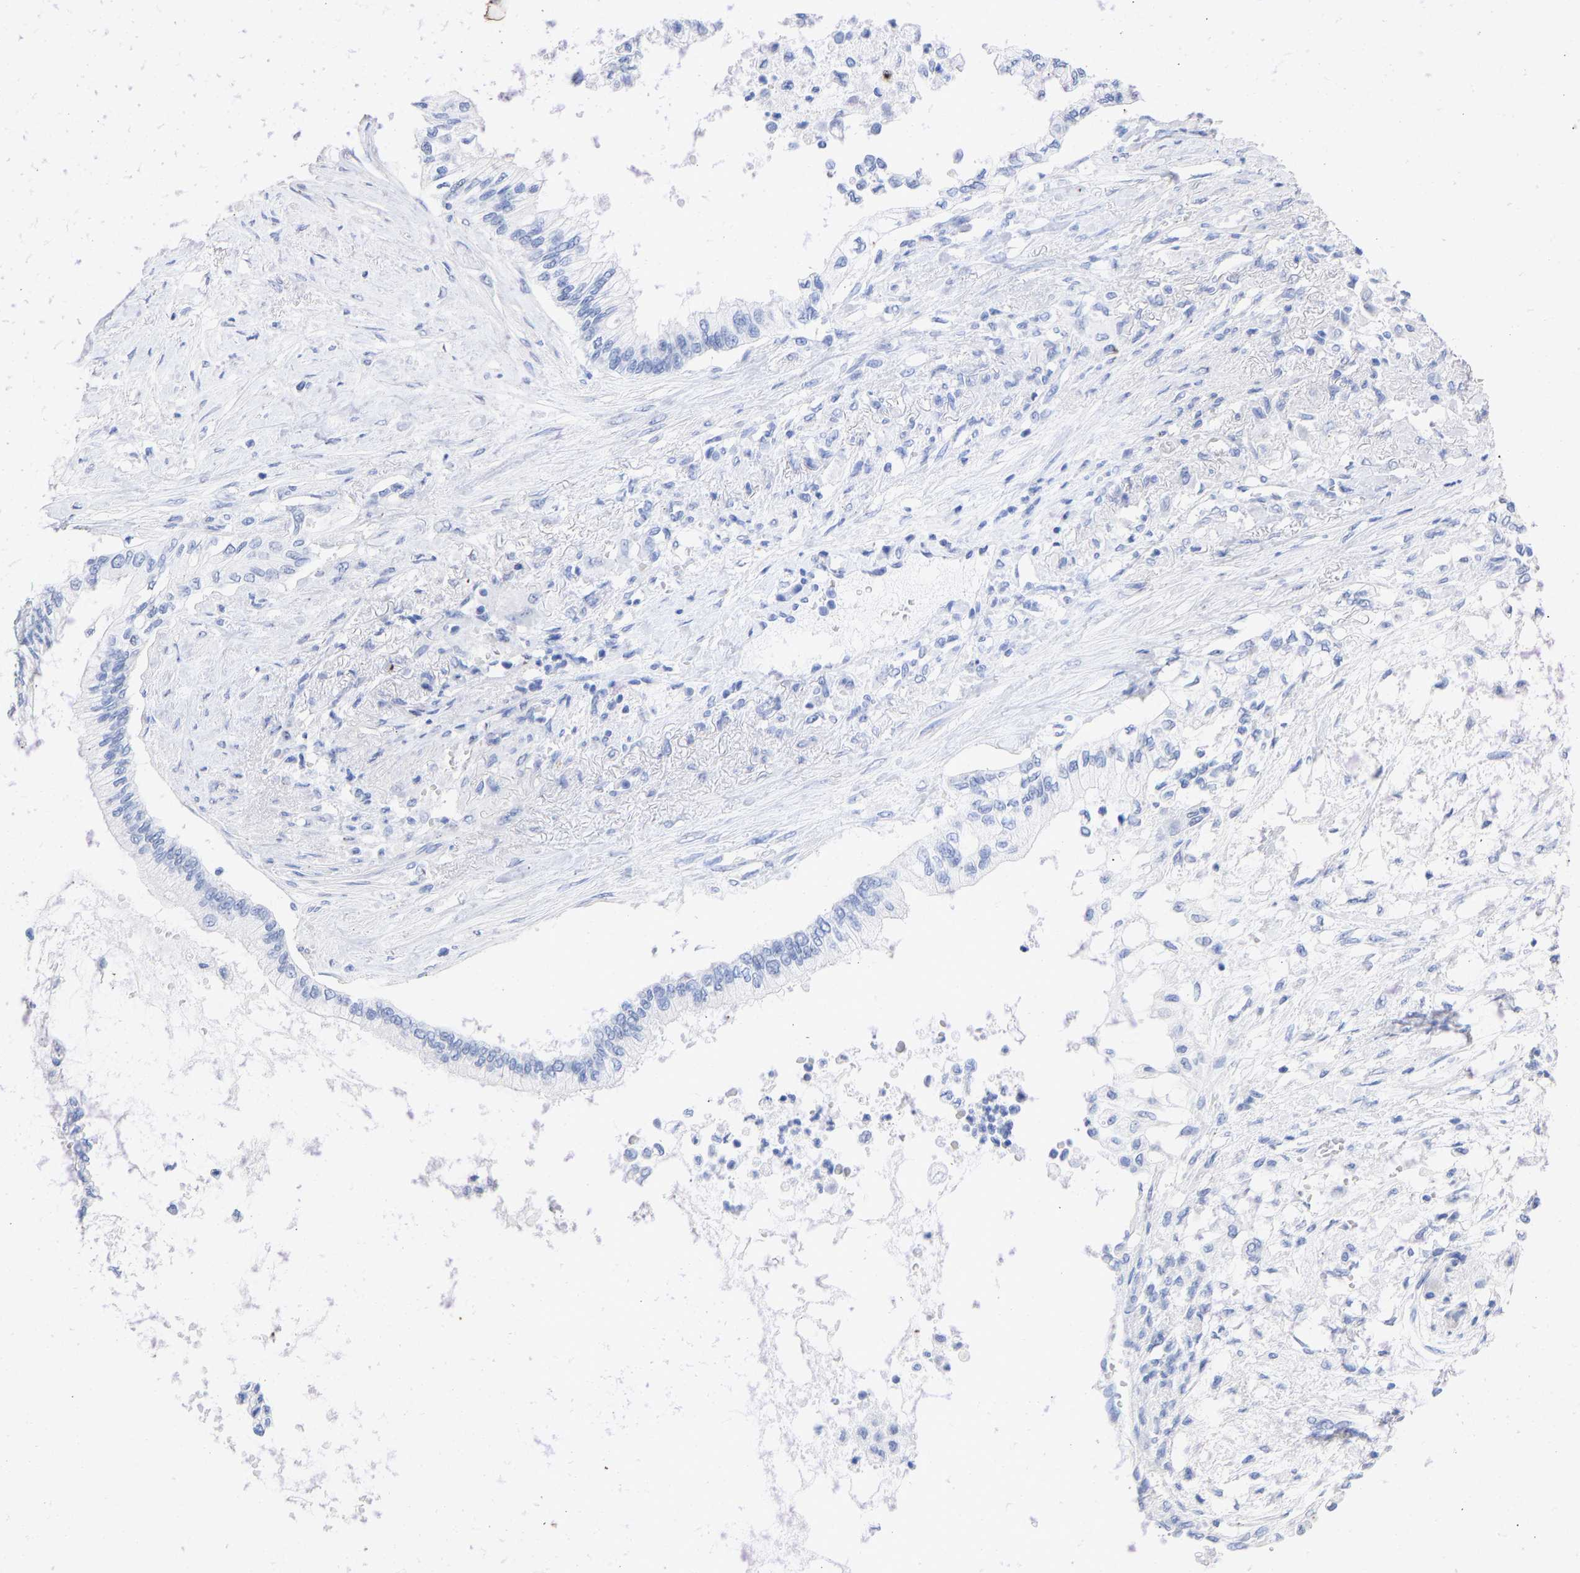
{"staining": {"intensity": "negative", "quantity": "none", "location": "none"}, "tissue": "pancreatic cancer", "cell_type": "Tumor cells", "image_type": "cancer", "snomed": [{"axis": "morphology", "description": "Normal tissue, NOS"}, {"axis": "morphology", "description": "Adenocarcinoma, NOS"}, {"axis": "topography", "description": "Pancreas"}, {"axis": "topography", "description": "Duodenum"}], "caption": "Immunohistochemical staining of pancreatic cancer (adenocarcinoma) reveals no significant expression in tumor cells. Nuclei are stained in blue.", "gene": "KRT1", "patient": {"sex": "female", "age": 60}}